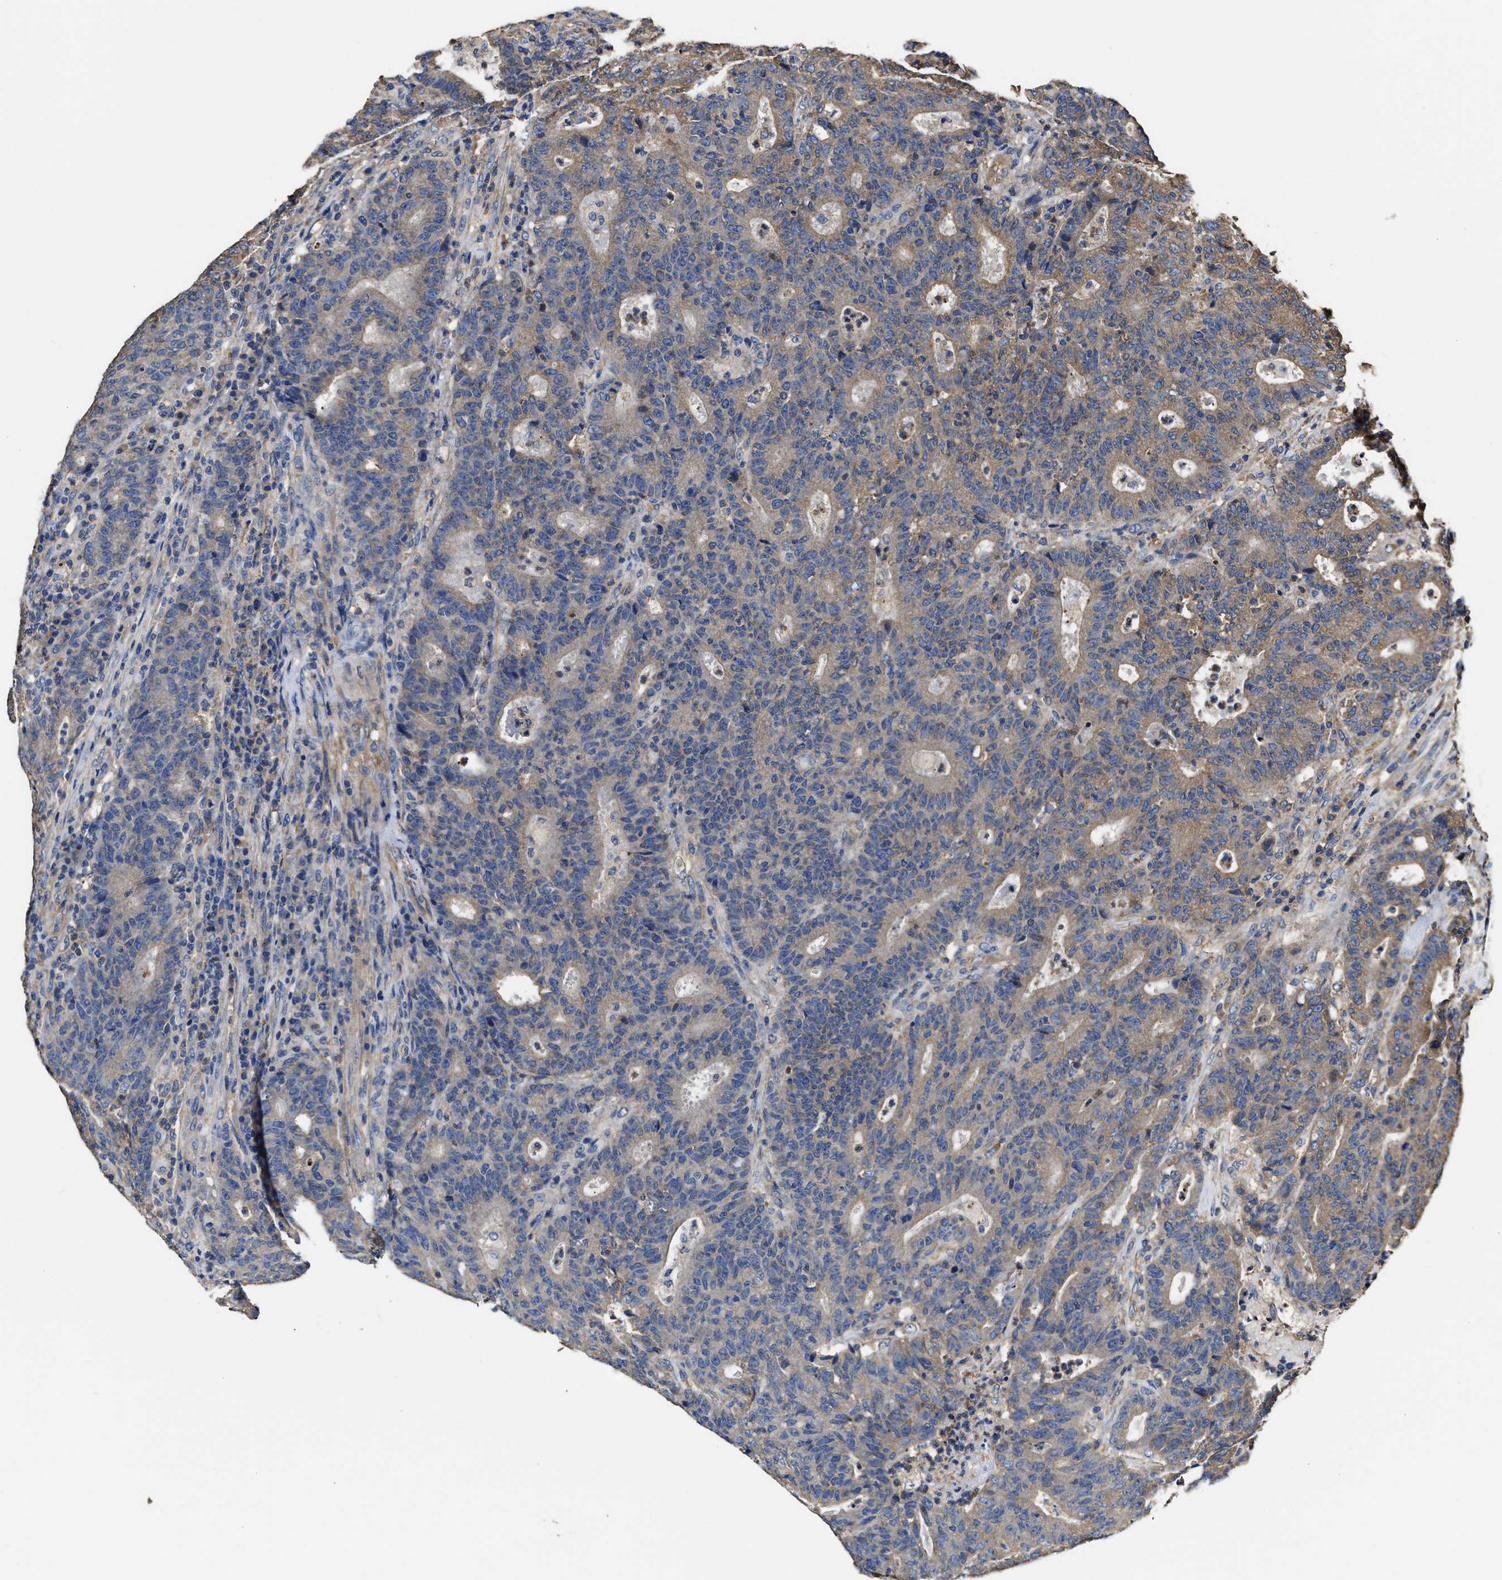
{"staining": {"intensity": "weak", "quantity": ">75%", "location": "cytoplasmic/membranous"}, "tissue": "colorectal cancer", "cell_type": "Tumor cells", "image_type": "cancer", "snomed": [{"axis": "morphology", "description": "Adenocarcinoma, NOS"}, {"axis": "topography", "description": "Colon"}], "caption": "A high-resolution photomicrograph shows immunohistochemistry staining of colorectal cancer, which exhibits weak cytoplasmic/membranous staining in about >75% of tumor cells.", "gene": "SFXN4", "patient": {"sex": "female", "age": 75}}